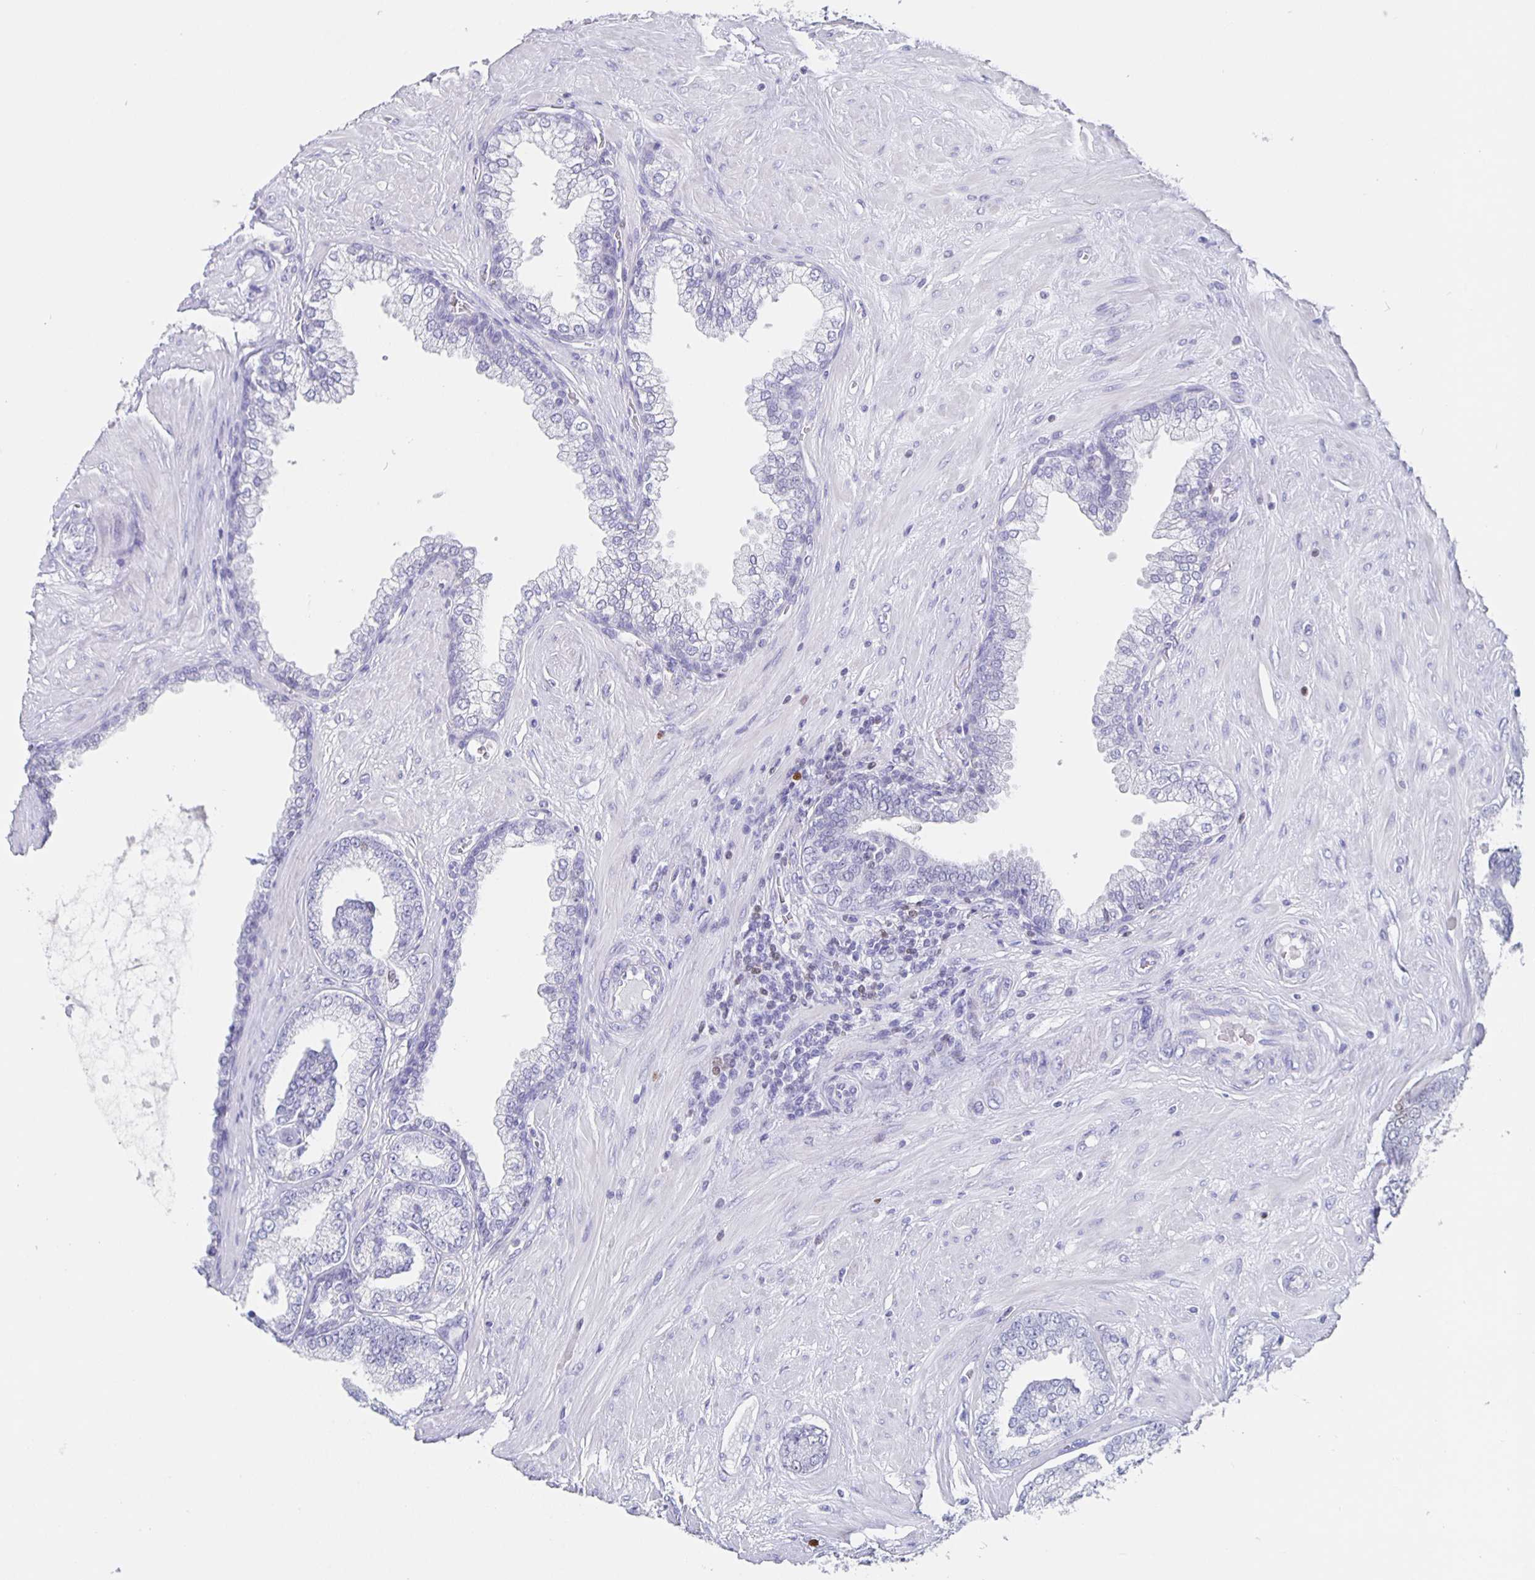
{"staining": {"intensity": "weak", "quantity": "<25%", "location": "nuclear"}, "tissue": "prostate cancer", "cell_type": "Tumor cells", "image_type": "cancer", "snomed": [{"axis": "morphology", "description": "Adenocarcinoma, High grade"}, {"axis": "topography", "description": "Prostate"}], "caption": "The image displays no staining of tumor cells in prostate cancer (adenocarcinoma (high-grade)).", "gene": "SATB2", "patient": {"sex": "male", "age": 62}}